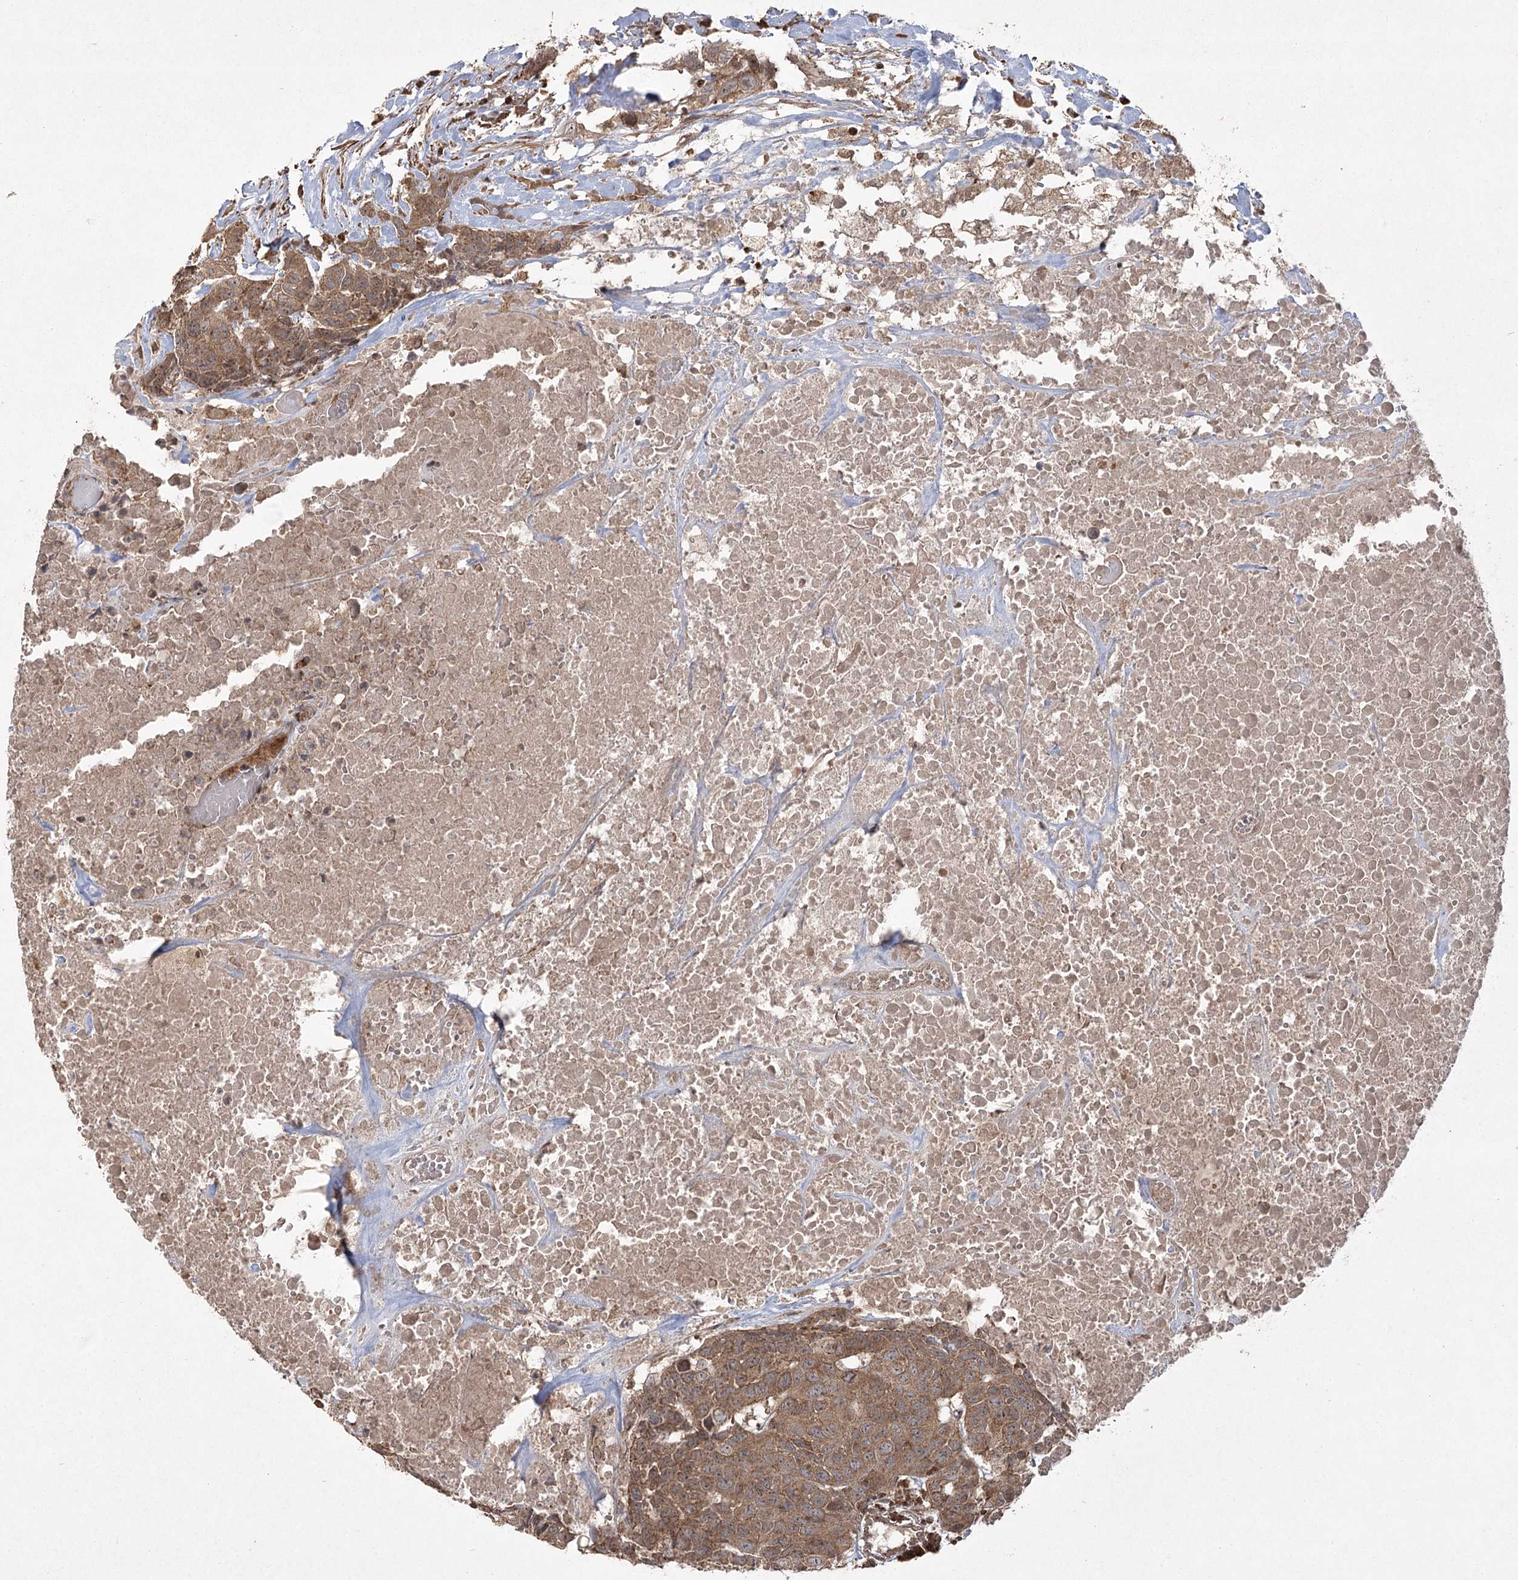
{"staining": {"intensity": "strong", "quantity": ">75%", "location": "cytoplasmic/membranous,nuclear"}, "tissue": "head and neck cancer", "cell_type": "Tumor cells", "image_type": "cancer", "snomed": [{"axis": "morphology", "description": "Squamous cell carcinoma, NOS"}, {"axis": "topography", "description": "Head-Neck"}], "caption": "Protein staining of head and neck cancer (squamous cell carcinoma) tissue reveals strong cytoplasmic/membranous and nuclear staining in approximately >75% of tumor cells.", "gene": "CPLANE1", "patient": {"sex": "male", "age": 66}}